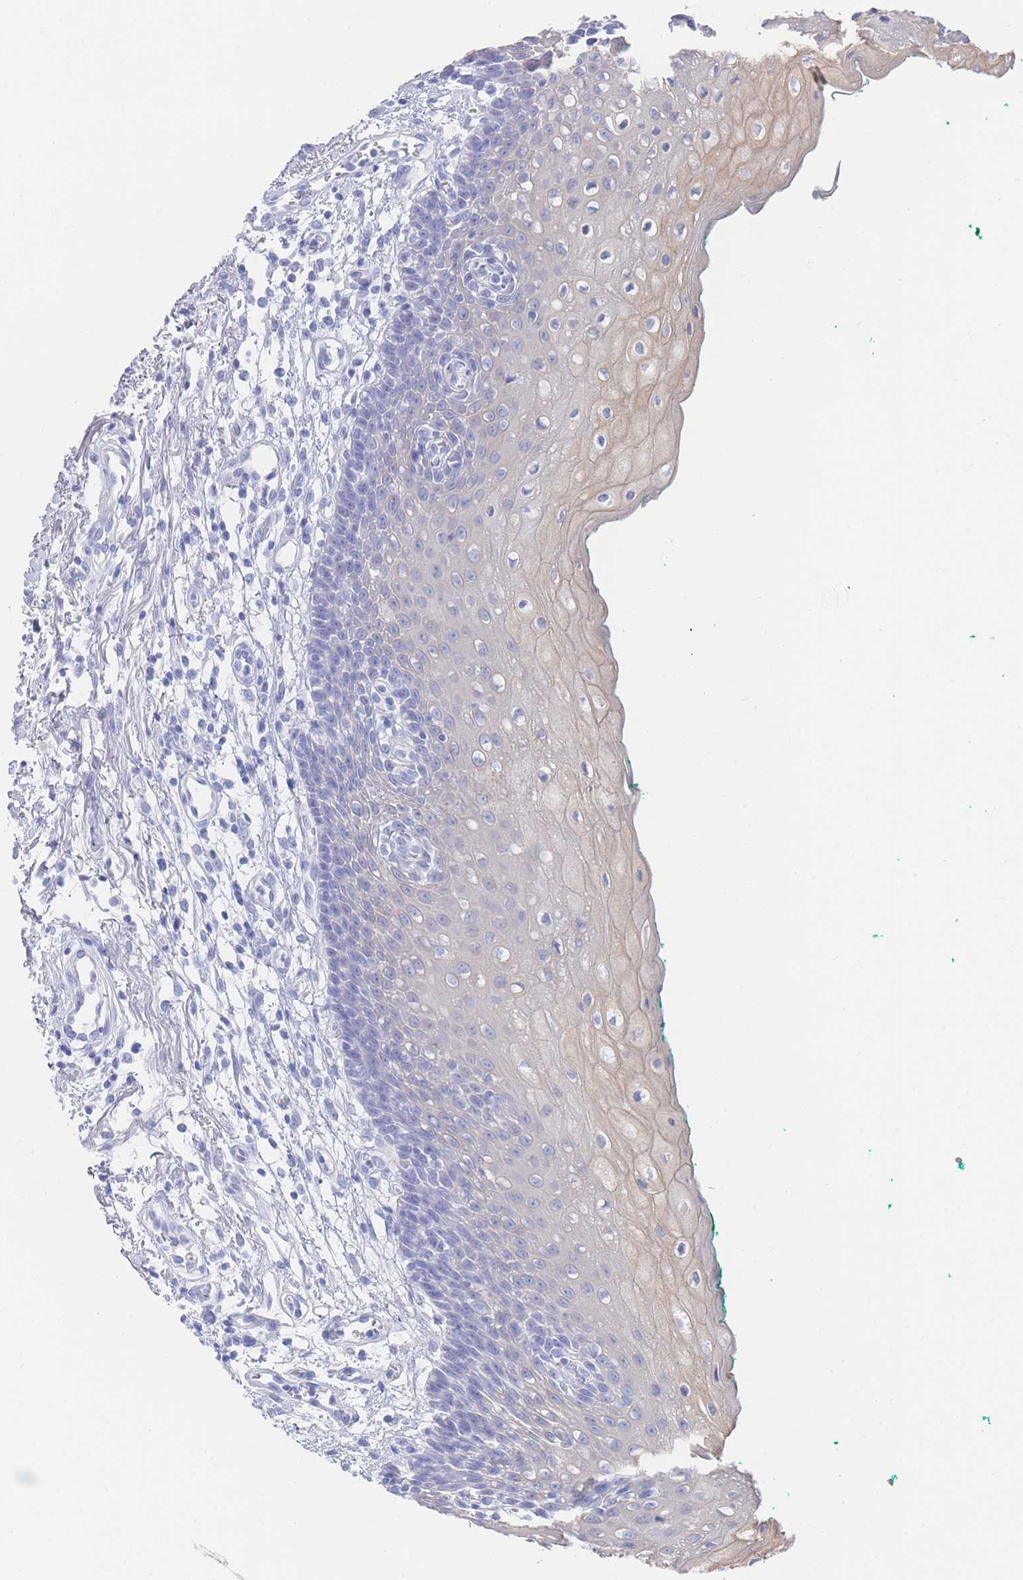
{"staining": {"intensity": "negative", "quantity": "none", "location": "none"}, "tissue": "oral mucosa", "cell_type": "Squamous epithelial cells", "image_type": "normal", "snomed": [{"axis": "morphology", "description": "Normal tissue, NOS"}, {"axis": "morphology", "description": "Squamous cell carcinoma, NOS"}, {"axis": "topography", "description": "Oral tissue"}, {"axis": "topography", "description": "Tounge, NOS"}, {"axis": "topography", "description": "Head-Neck"}], "caption": "Photomicrograph shows no protein expression in squamous epithelial cells of benign oral mucosa. (Stains: DAB (3,3'-diaminobenzidine) immunohistochemistry (IHC) with hematoxylin counter stain, Microscopy: brightfield microscopy at high magnification).", "gene": "LRRC37A2", "patient": {"sex": "male", "age": 79}}